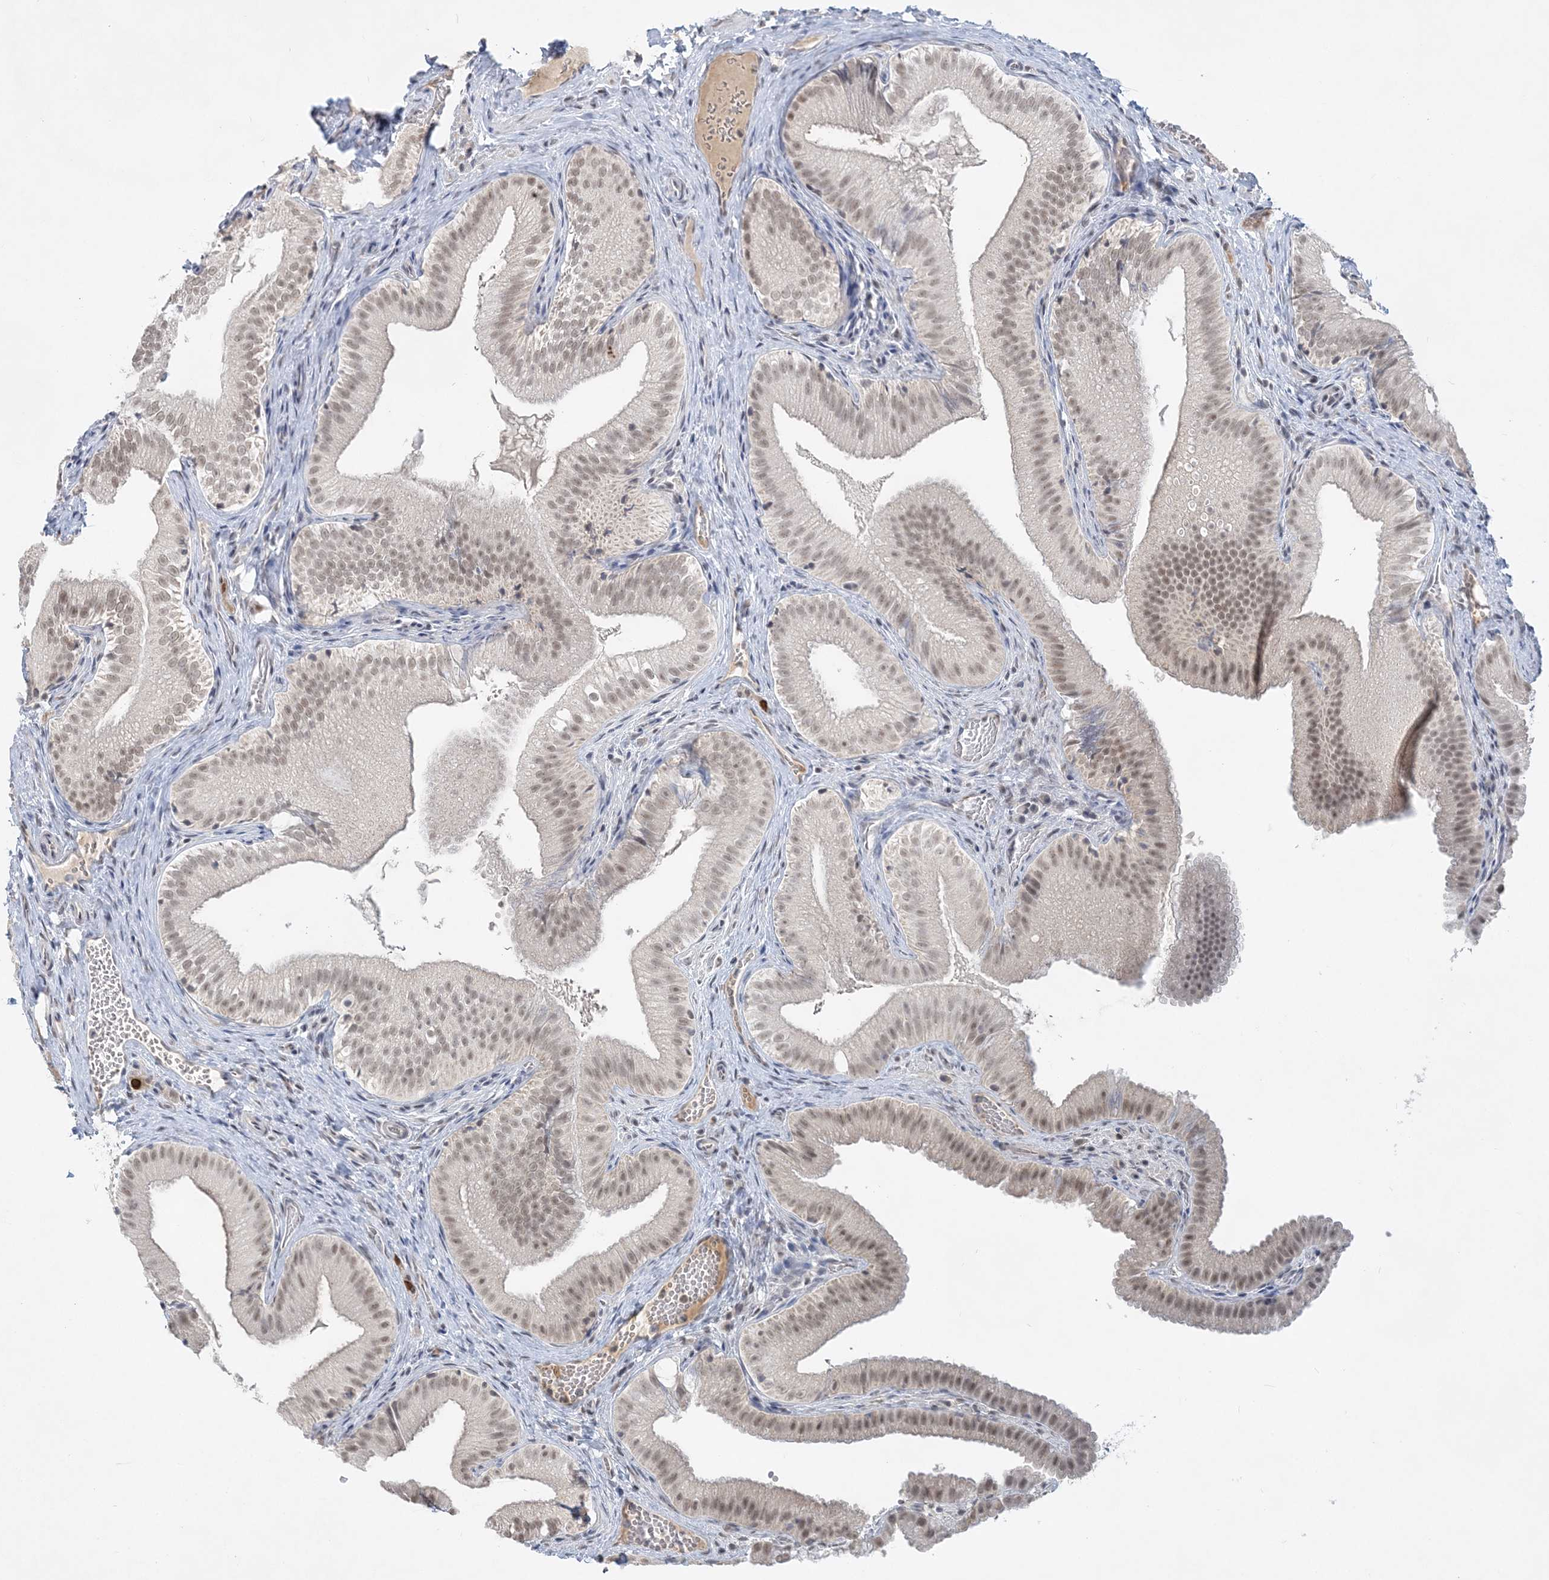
{"staining": {"intensity": "weak", "quantity": ">75%", "location": "nuclear"}, "tissue": "gallbladder", "cell_type": "Glandular cells", "image_type": "normal", "snomed": [{"axis": "morphology", "description": "Normal tissue, NOS"}, {"axis": "topography", "description": "Gallbladder"}], "caption": "A high-resolution image shows immunohistochemistry (IHC) staining of benign gallbladder, which shows weak nuclear positivity in approximately >75% of glandular cells. Ihc stains the protein of interest in brown and the nuclei are stained blue.", "gene": "KMT2D", "patient": {"sex": "female", "age": 30}}